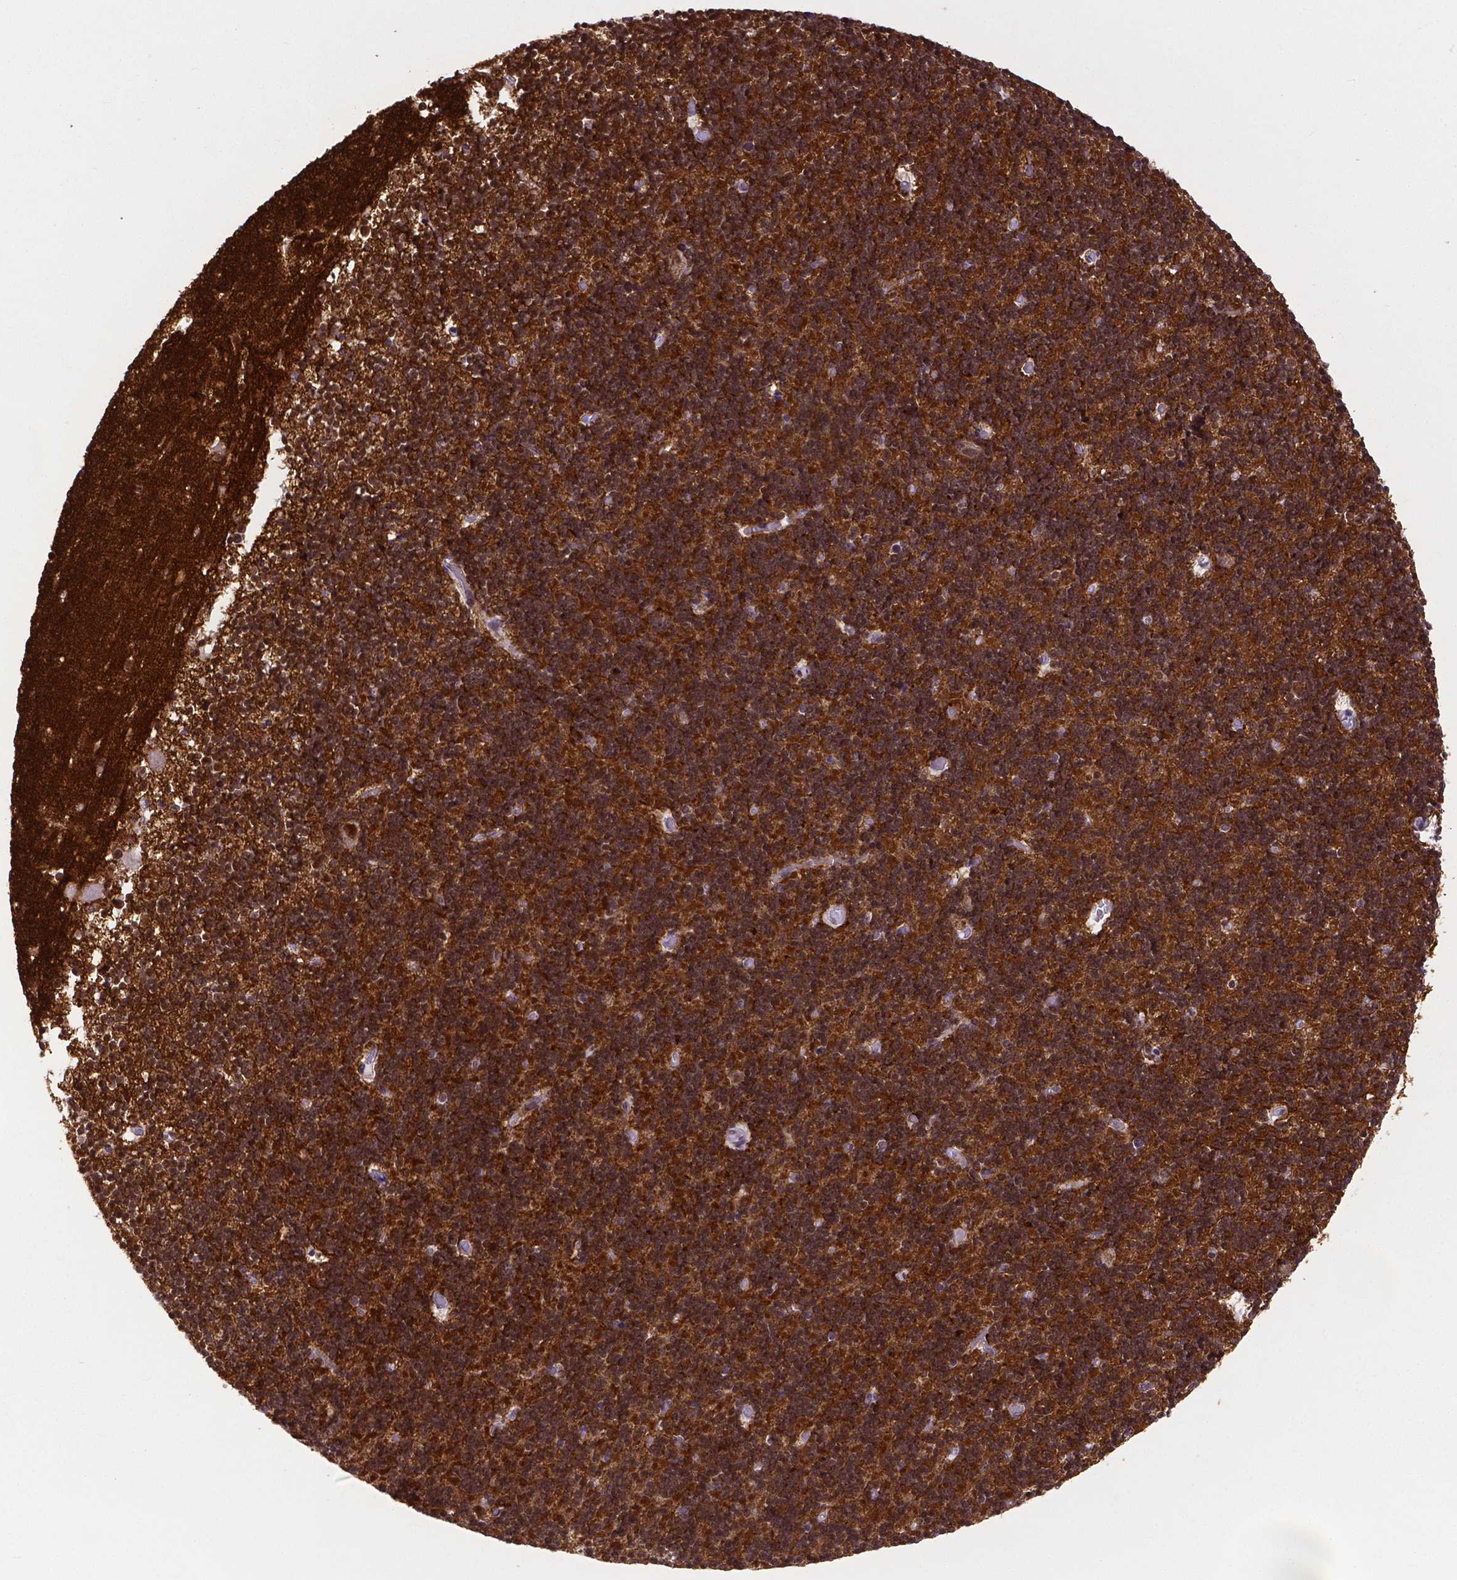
{"staining": {"intensity": "moderate", "quantity": "25%-75%", "location": "cytoplasmic/membranous,nuclear"}, "tissue": "cerebellum", "cell_type": "Cells in granular layer", "image_type": "normal", "snomed": [{"axis": "morphology", "description": "Normal tissue, NOS"}, {"axis": "topography", "description": "Cerebellum"}], "caption": "Immunohistochemistry image of normal cerebellum: human cerebellum stained using immunohistochemistry (IHC) exhibits medium levels of moderate protein expression localized specifically in the cytoplasmic/membranous,nuclear of cells in granular layer, appearing as a cytoplasmic/membranous,nuclear brown color.", "gene": "ATRX", "patient": {"sex": "male", "age": 70}}